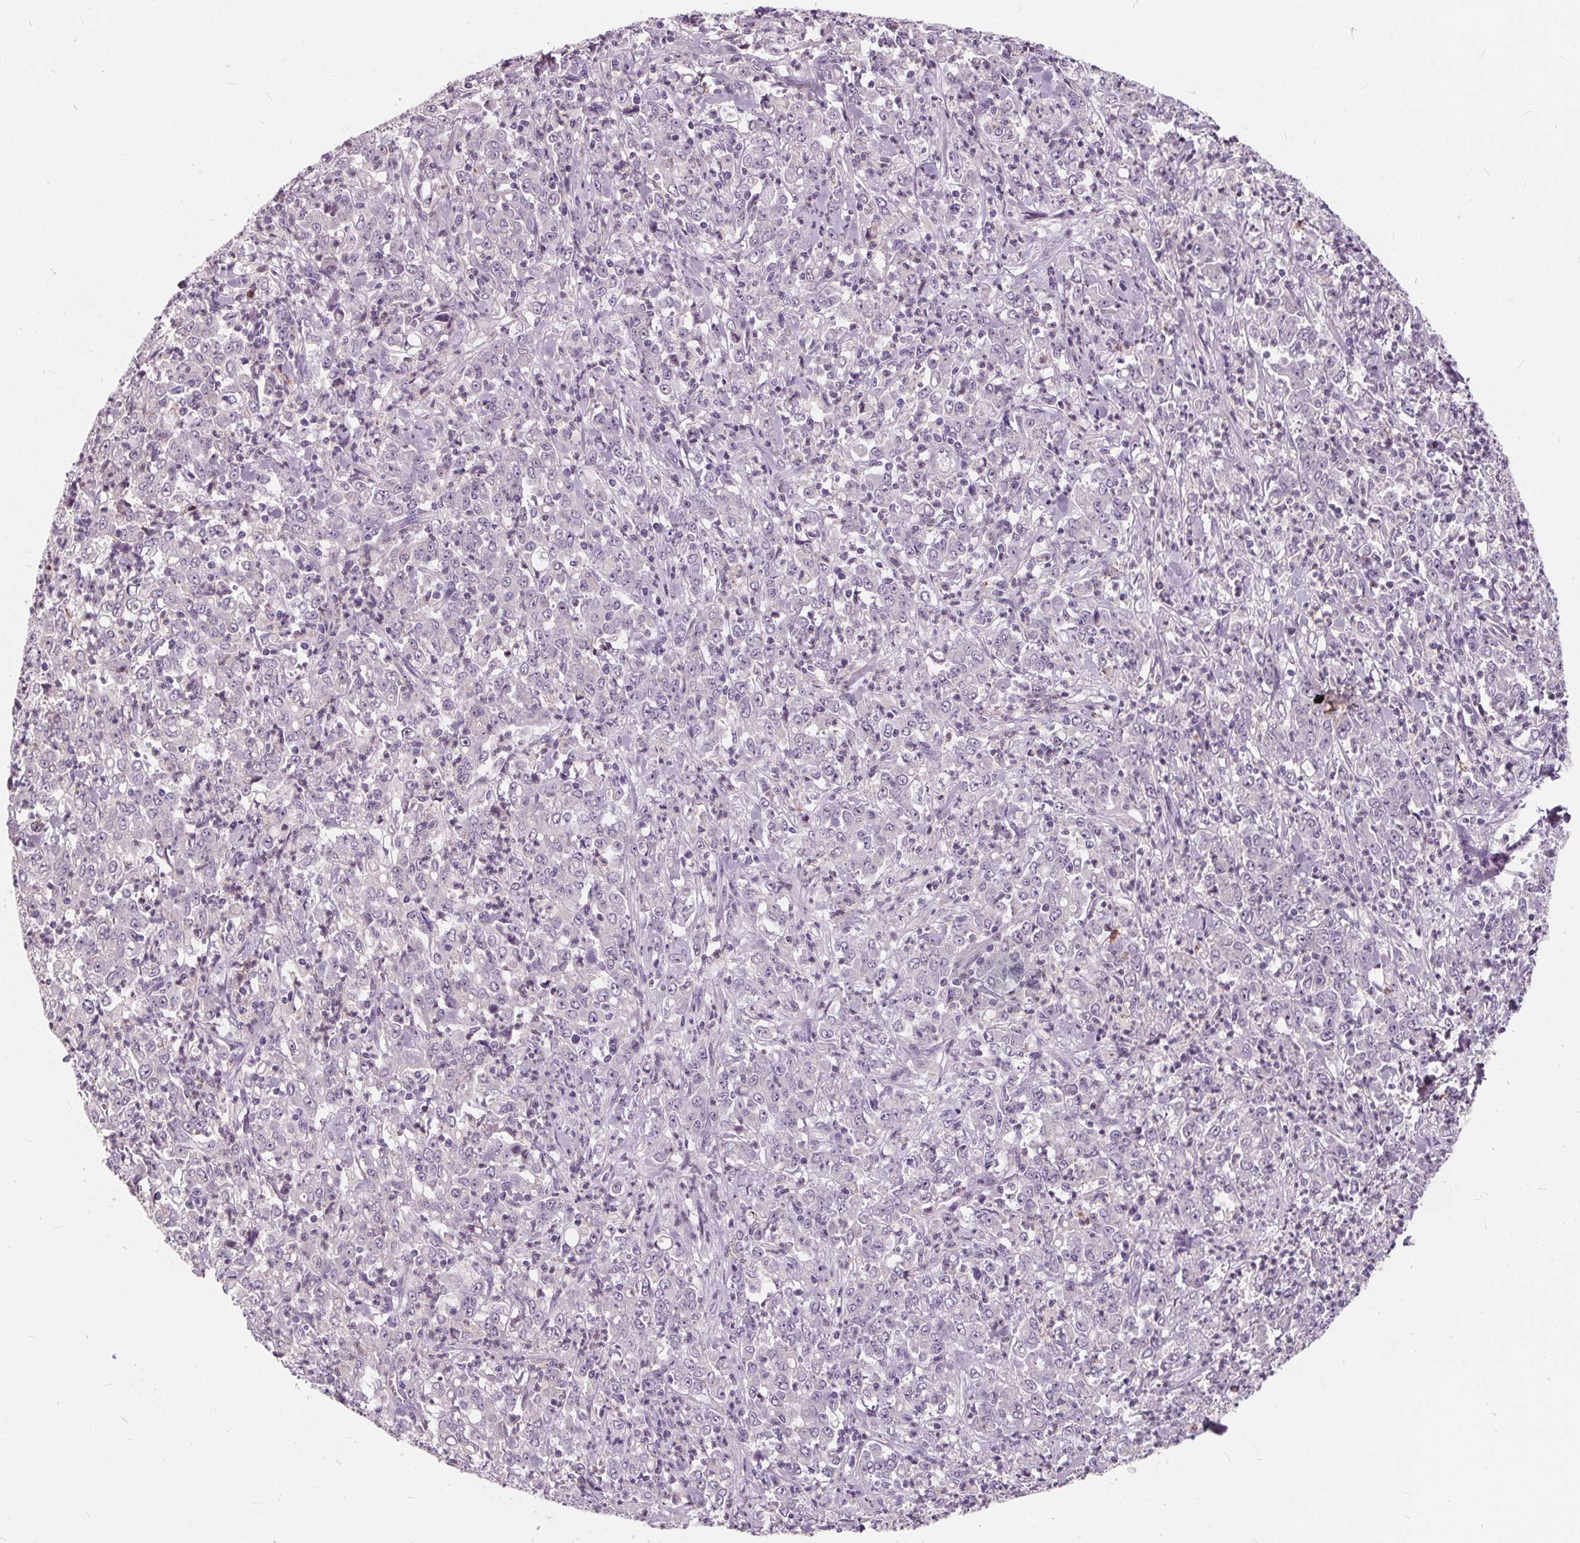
{"staining": {"intensity": "negative", "quantity": "none", "location": "none"}, "tissue": "stomach cancer", "cell_type": "Tumor cells", "image_type": "cancer", "snomed": [{"axis": "morphology", "description": "Adenocarcinoma, NOS"}, {"axis": "topography", "description": "Stomach, lower"}], "caption": "There is no significant staining in tumor cells of adenocarcinoma (stomach).", "gene": "HAAO", "patient": {"sex": "female", "age": 71}}